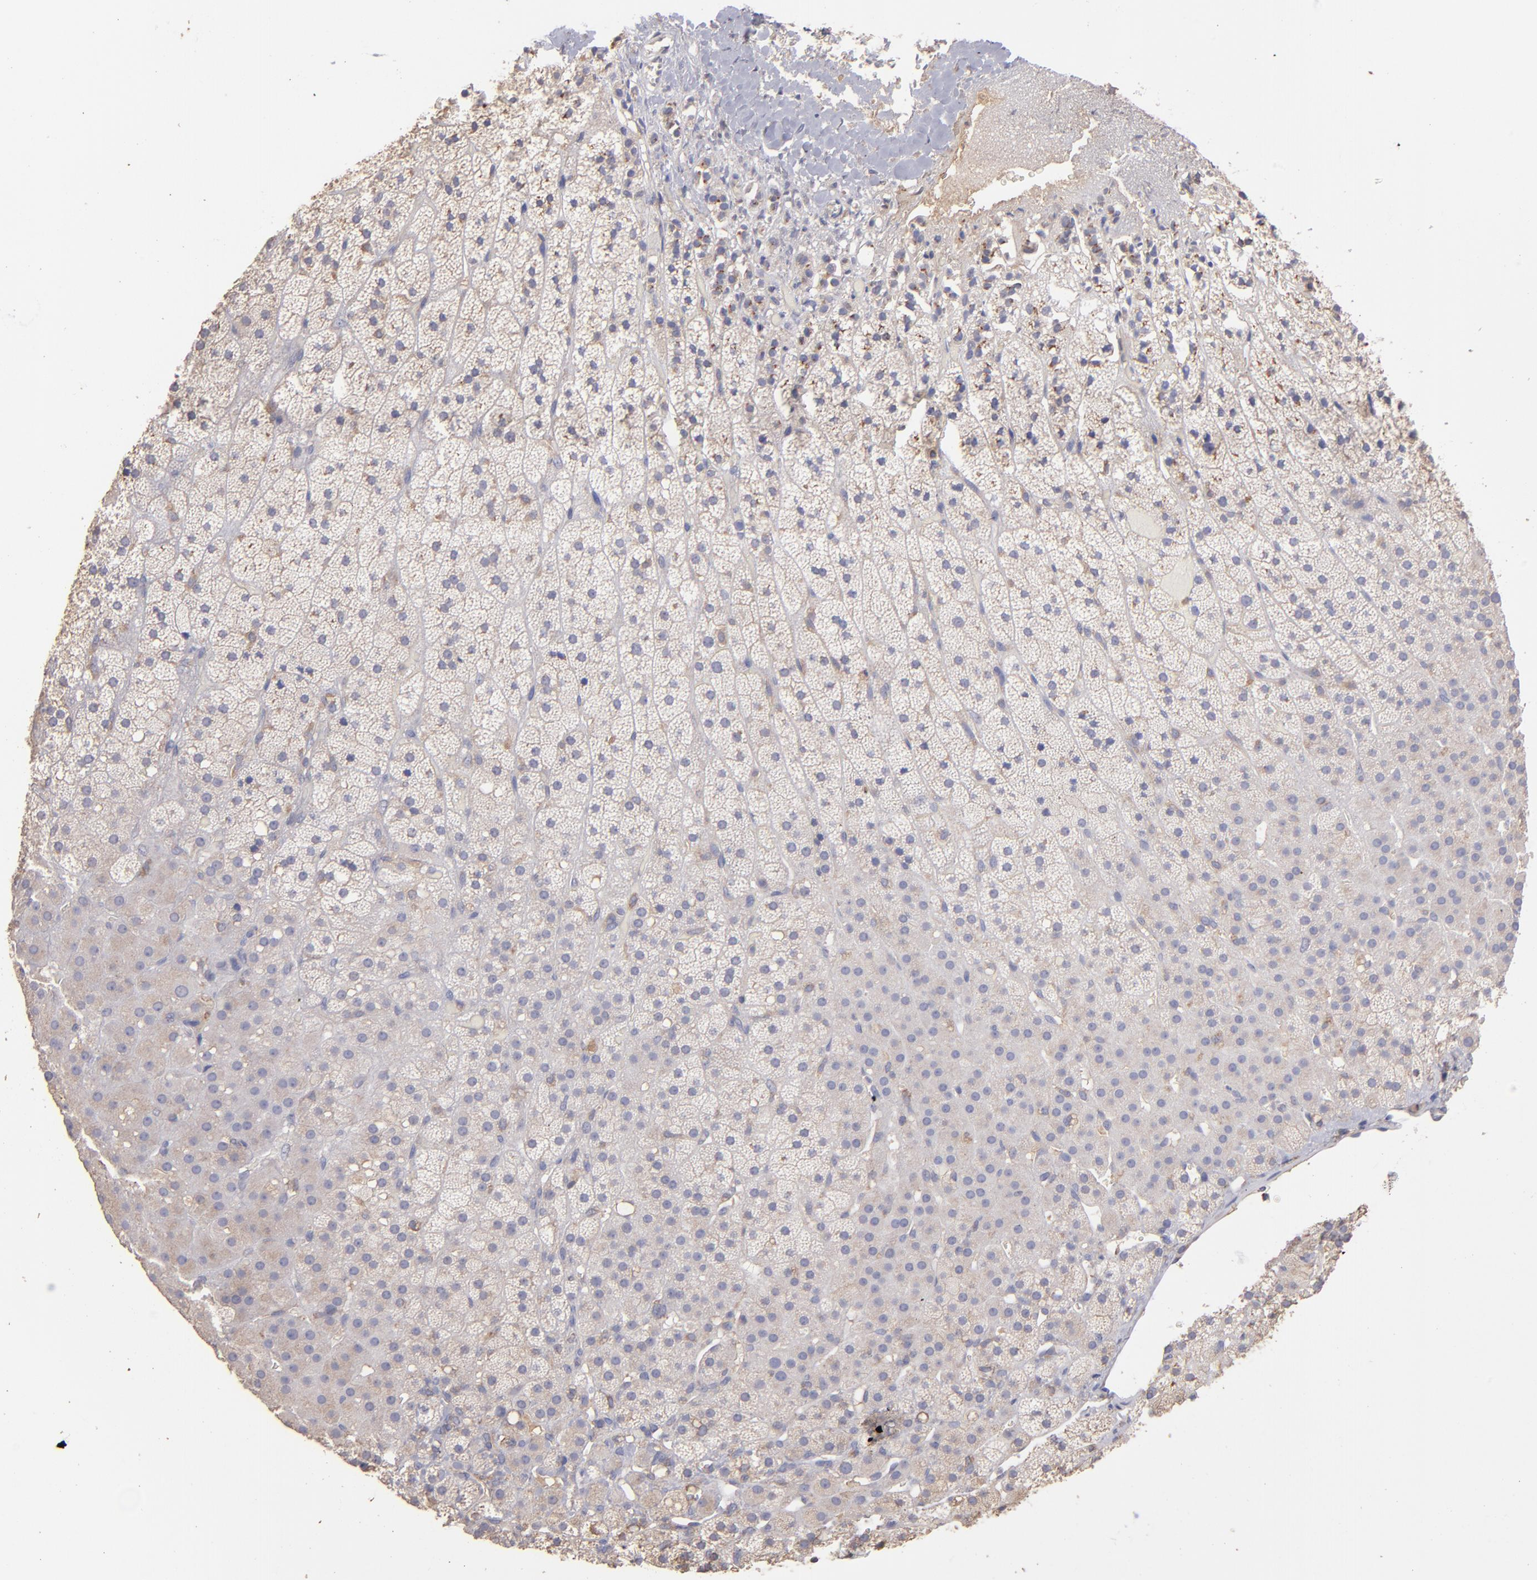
{"staining": {"intensity": "weak", "quantity": "<25%", "location": "cytoplasmic/membranous"}, "tissue": "adrenal gland", "cell_type": "Glandular cells", "image_type": "normal", "snomed": [{"axis": "morphology", "description": "Normal tissue, NOS"}, {"axis": "topography", "description": "Adrenal gland"}], "caption": "Glandular cells show no significant protein staining in benign adrenal gland. (Immunohistochemistry, brightfield microscopy, high magnification).", "gene": "NFKBIE", "patient": {"sex": "male", "age": 35}}